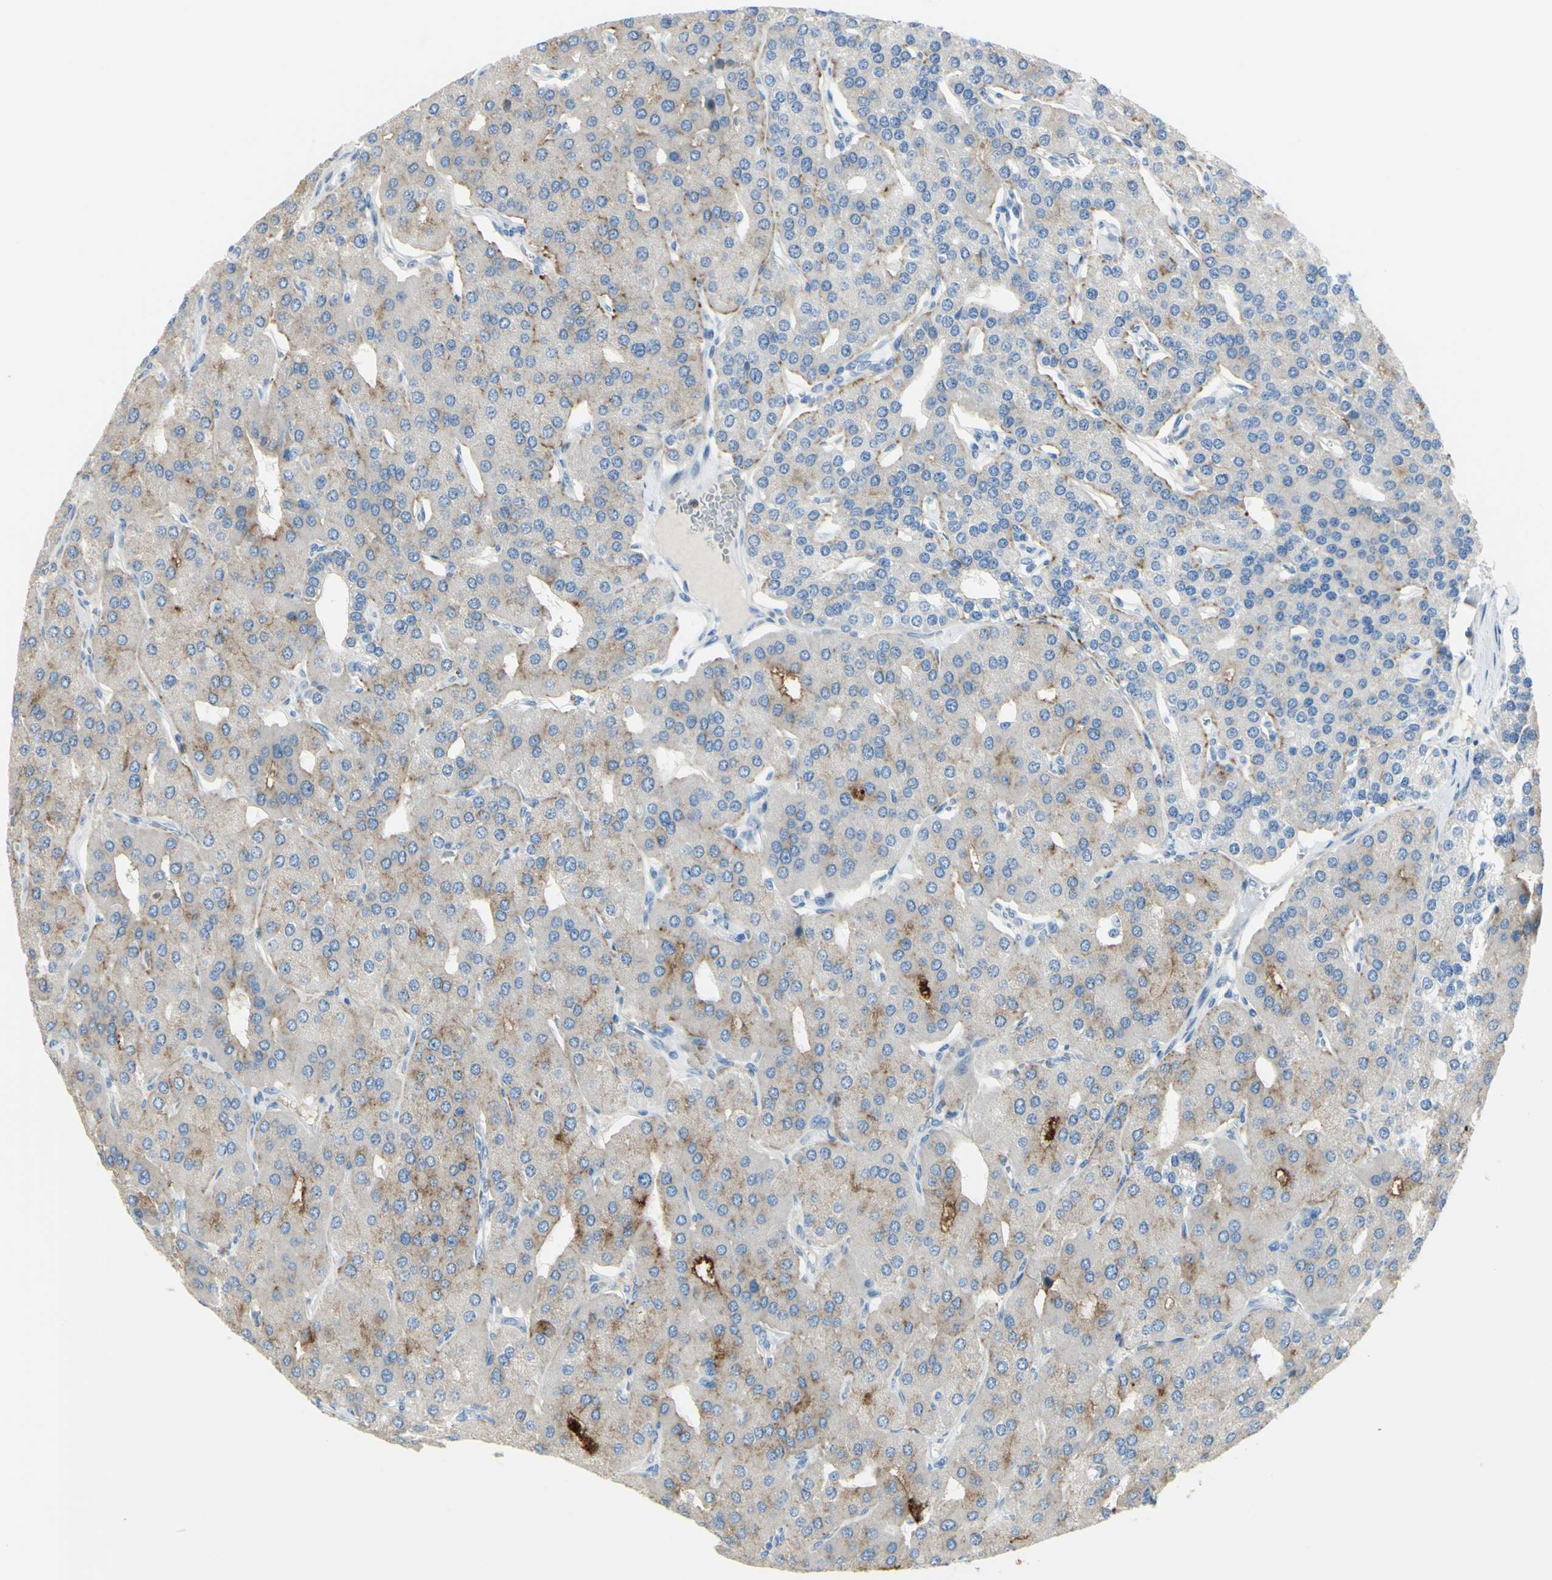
{"staining": {"intensity": "weak", "quantity": "<25%", "location": "cytoplasmic/membranous"}, "tissue": "parathyroid gland", "cell_type": "Glandular cells", "image_type": "normal", "snomed": [{"axis": "morphology", "description": "Normal tissue, NOS"}, {"axis": "morphology", "description": "Adenoma, NOS"}, {"axis": "topography", "description": "Parathyroid gland"}], "caption": "DAB (3,3'-diaminobenzidine) immunohistochemical staining of benign parathyroid gland shows no significant staining in glandular cells.", "gene": "ZNF557", "patient": {"sex": "female", "age": 86}}